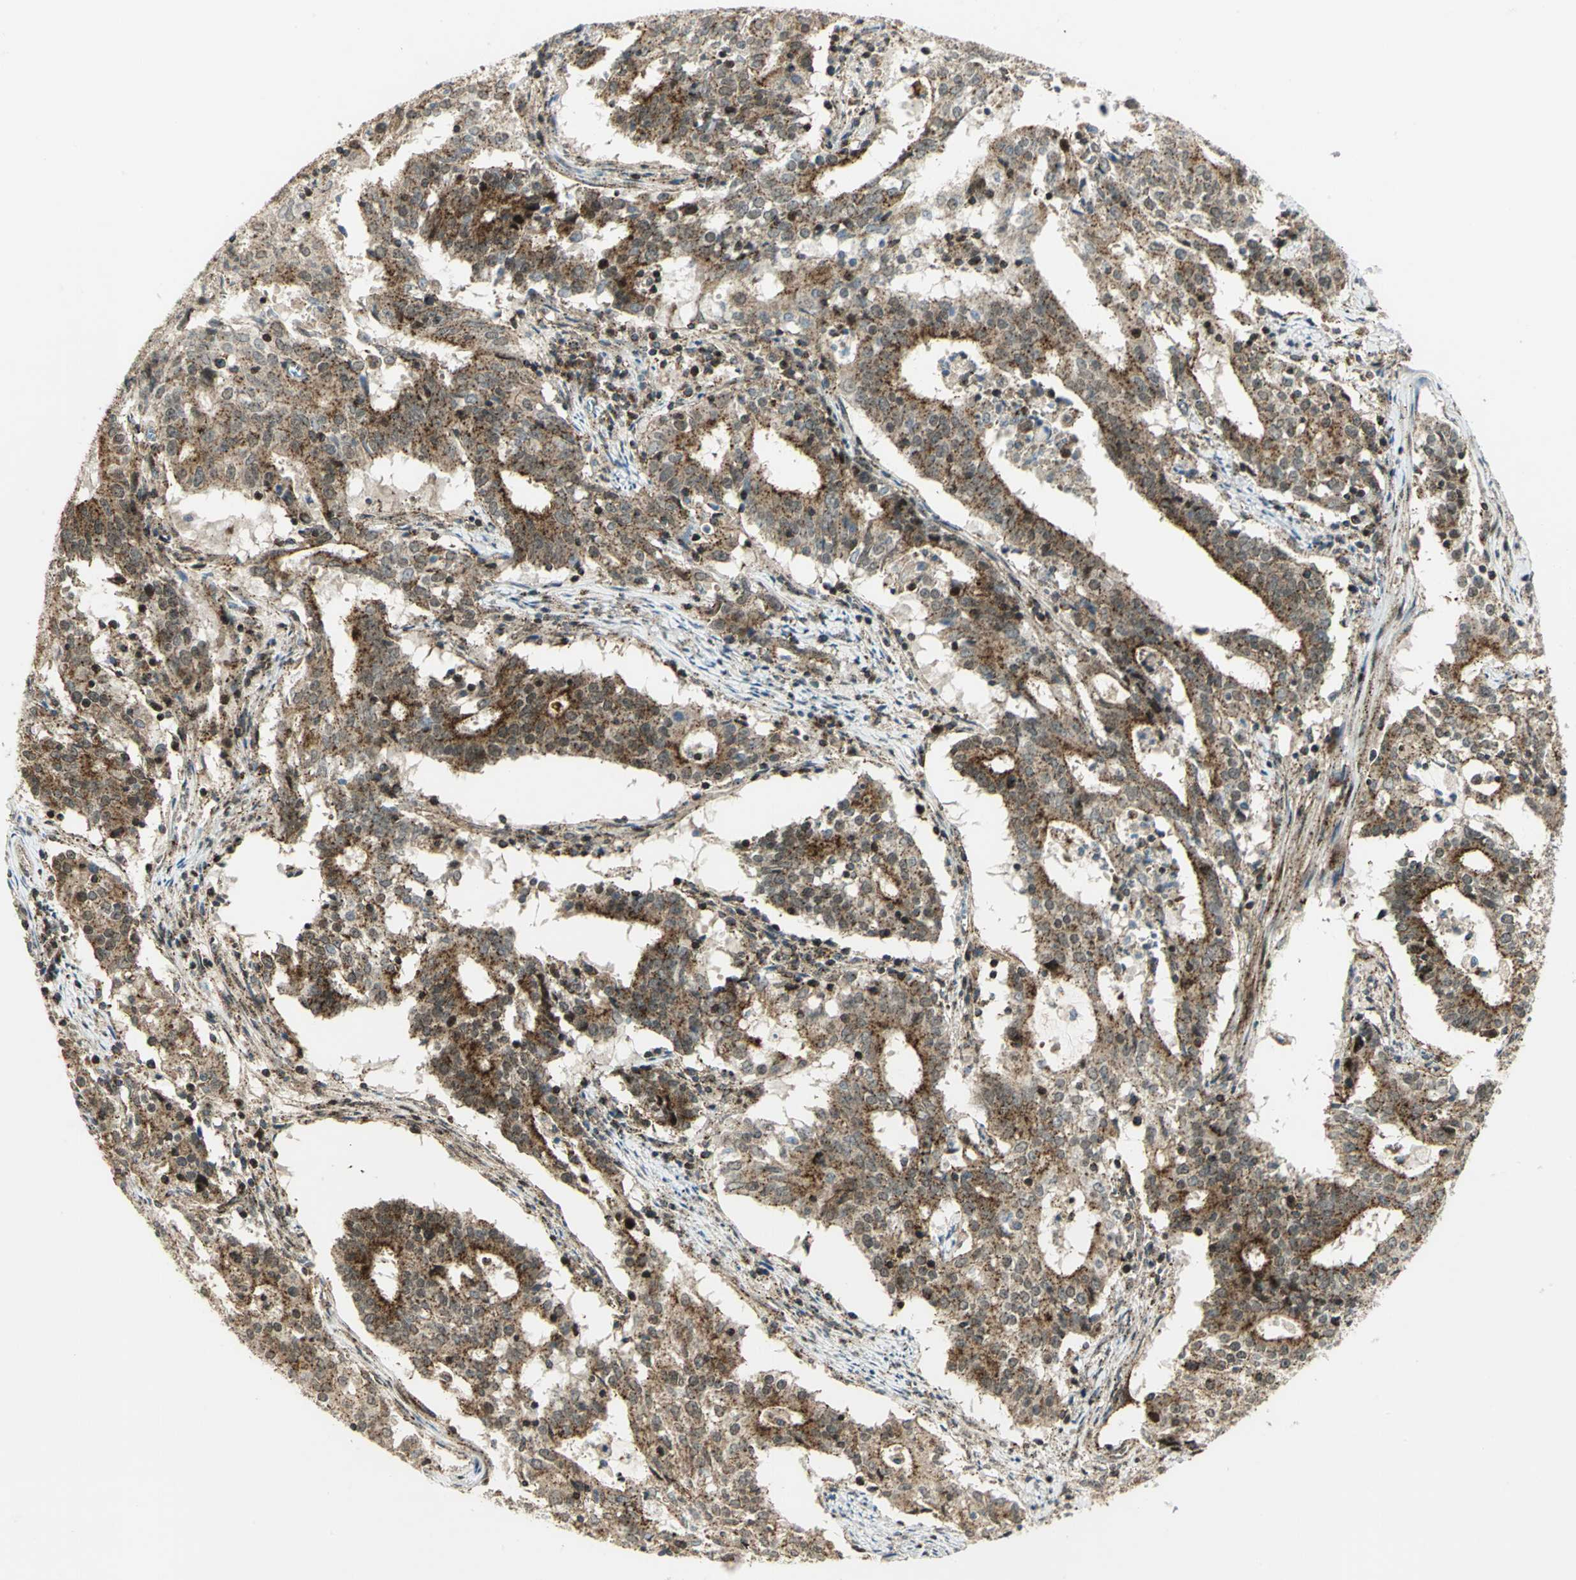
{"staining": {"intensity": "moderate", "quantity": ">75%", "location": "cytoplasmic/membranous"}, "tissue": "cervical cancer", "cell_type": "Tumor cells", "image_type": "cancer", "snomed": [{"axis": "morphology", "description": "Adenocarcinoma, NOS"}, {"axis": "topography", "description": "Cervix"}], "caption": "Immunohistochemistry (IHC) micrograph of human cervical adenocarcinoma stained for a protein (brown), which displays medium levels of moderate cytoplasmic/membranous staining in approximately >75% of tumor cells.", "gene": "ATP6V1A", "patient": {"sex": "female", "age": 44}}